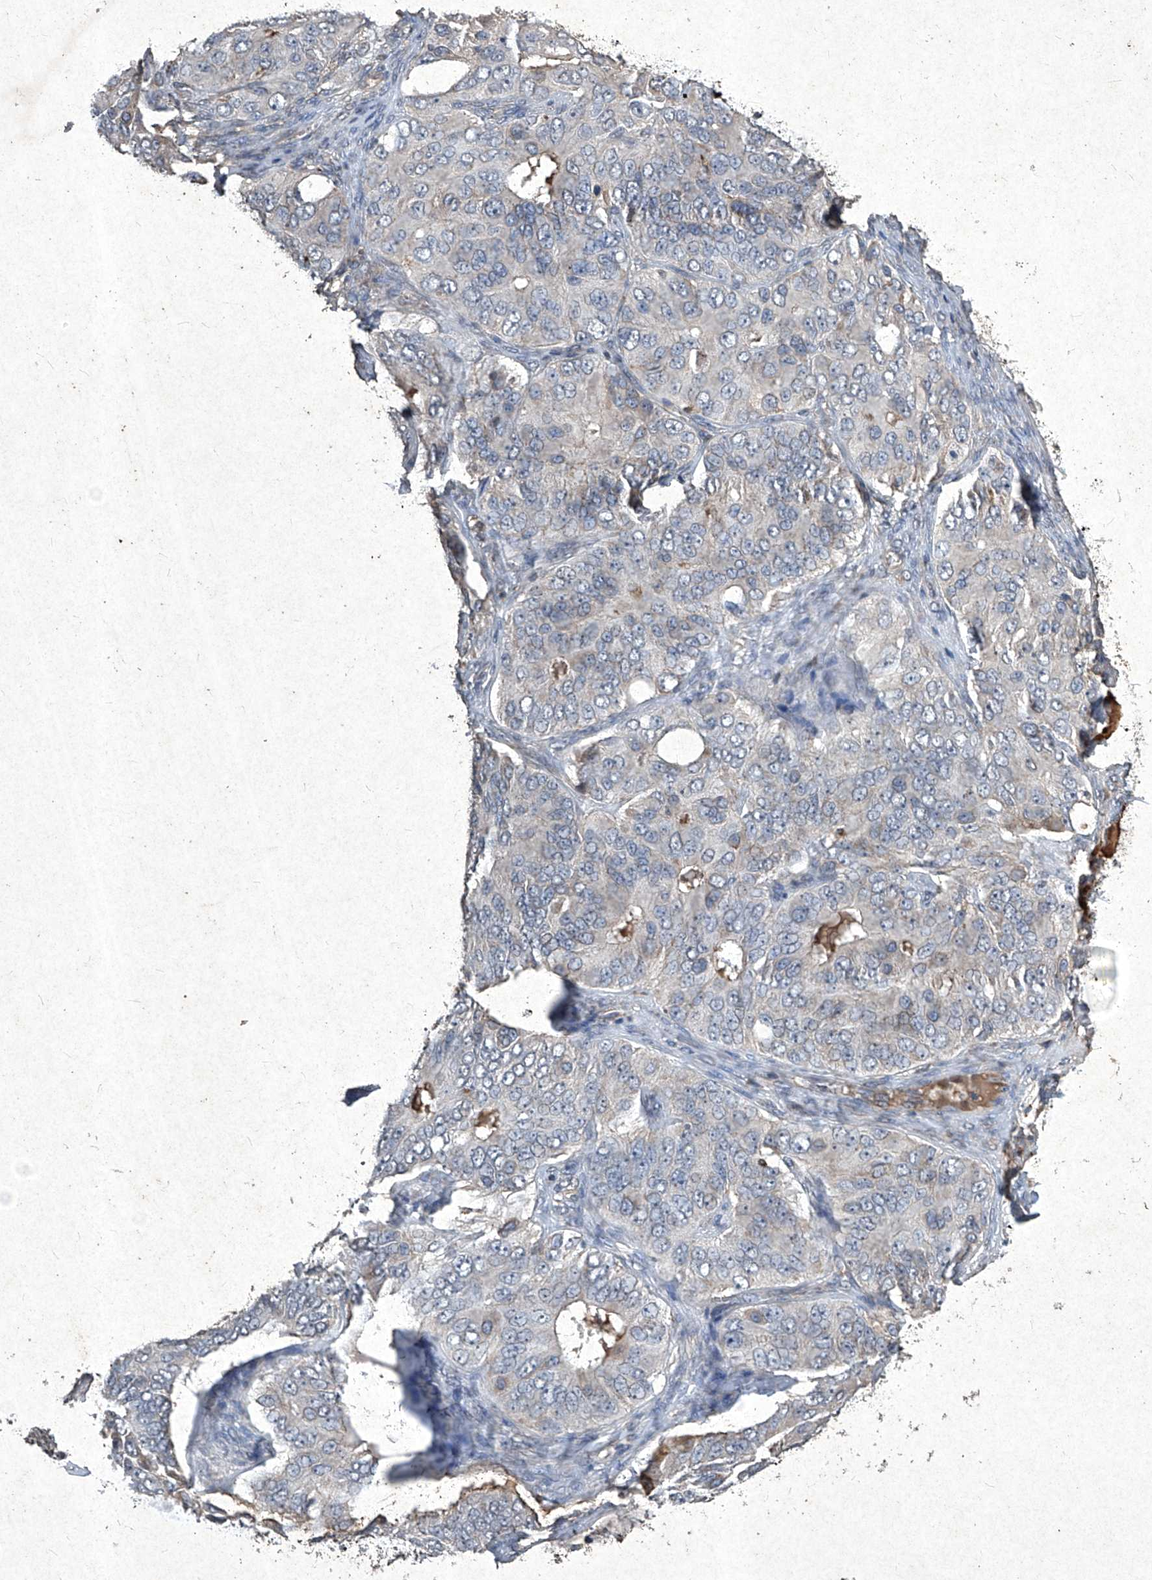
{"staining": {"intensity": "weak", "quantity": "<25%", "location": "cytoplasmic/membranous"}, "tissue": "ovarian cancer", "cell_type": "Tumor cells", "image_type": "cancer", "snomed": [{"axis": "morphology", "description": "Carcinoma, endometroid"}, {"axis": "topography", "description": "Ovary"}], "caption": "This is an immunohistochemistry image of human ovarian endometroid carcinoma. There is no expression in tumor cells.", "gene": "MED16", "patient": {"sex": "female", "age": 51}}